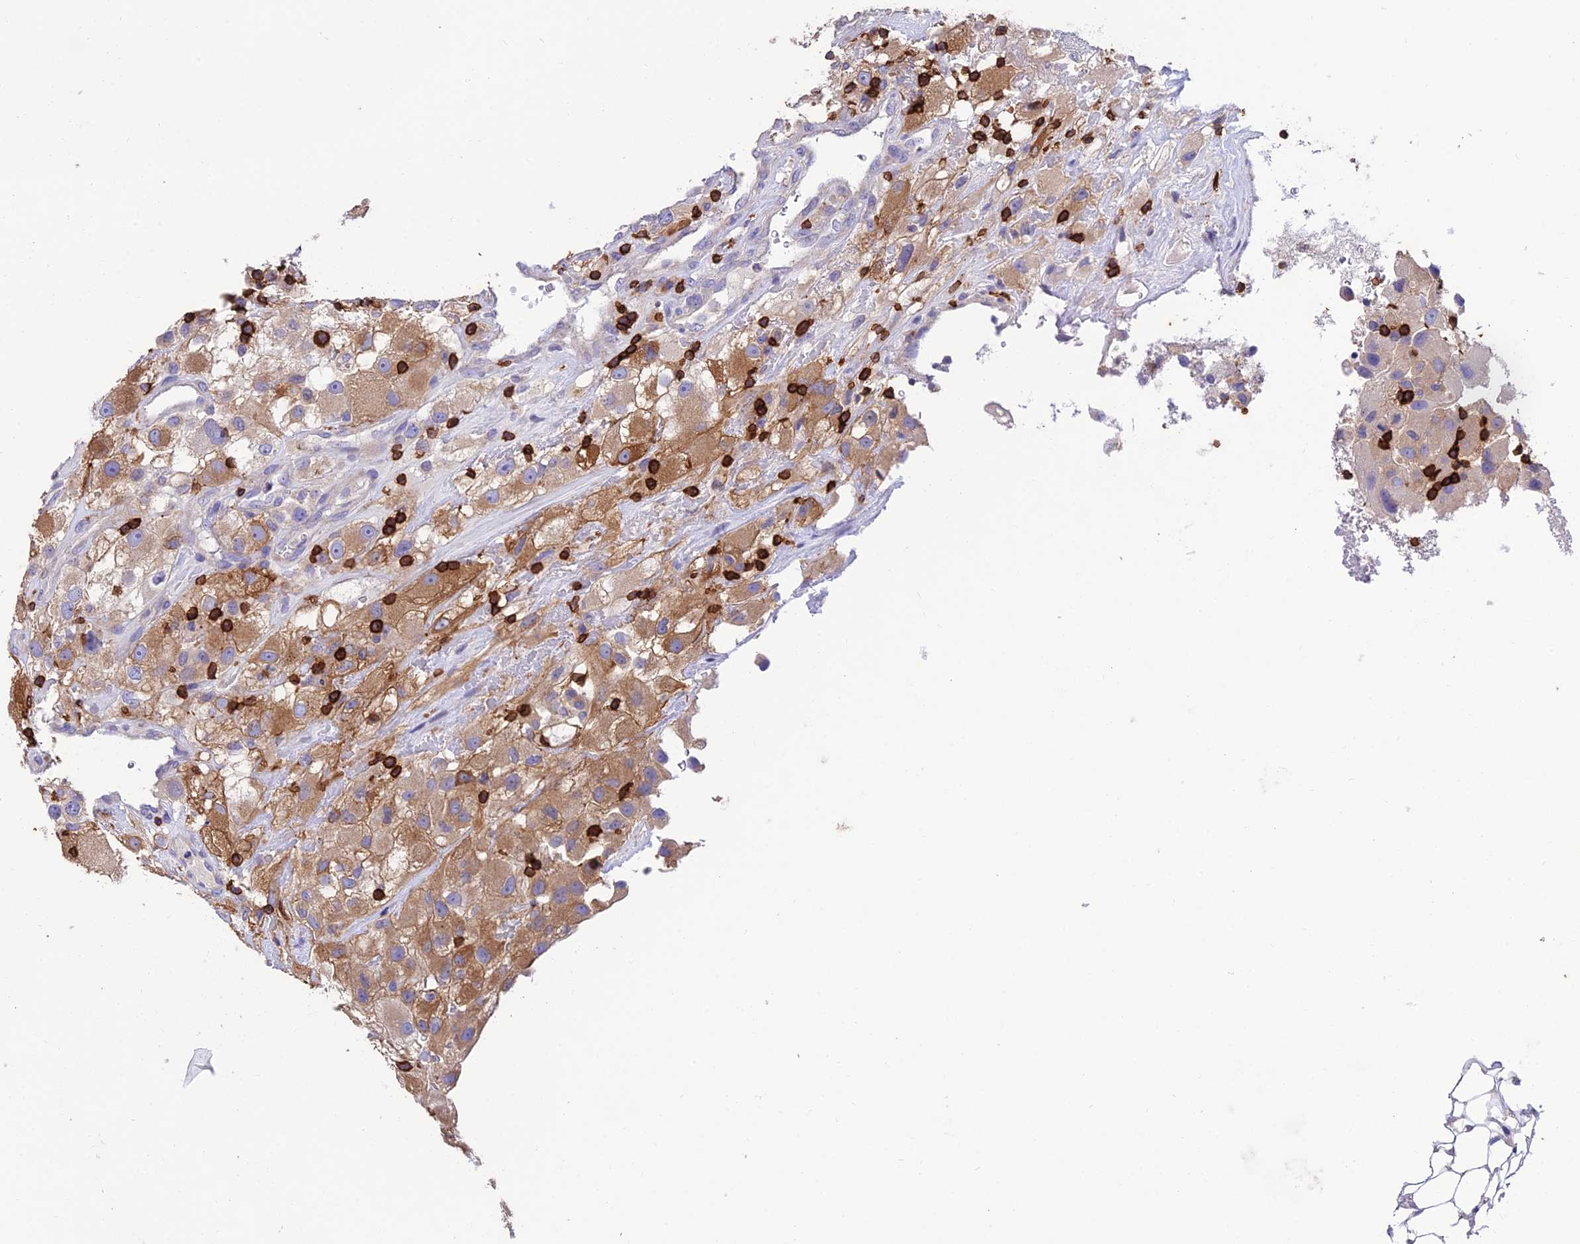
{"staining": {"intensity": "moderate", "quantity": "25%-75%", "location": "cytoplasmic/membranous"}, "tissue": "renal cancer", "cell_type": "Tumor cells", "image_type": "cancer", "snomed": [{"axis": "morphology", "description": "Adenocarcinoma, NOS"}, {"axis": "topography", "description": "Kidney"}], "caption": "Adenocarcinoma (renal) stained with a protein marker displays moderate staining in tumor cells.", "gene": "PTPRCAP", "patient": {"sex": "female", "age": 52}}